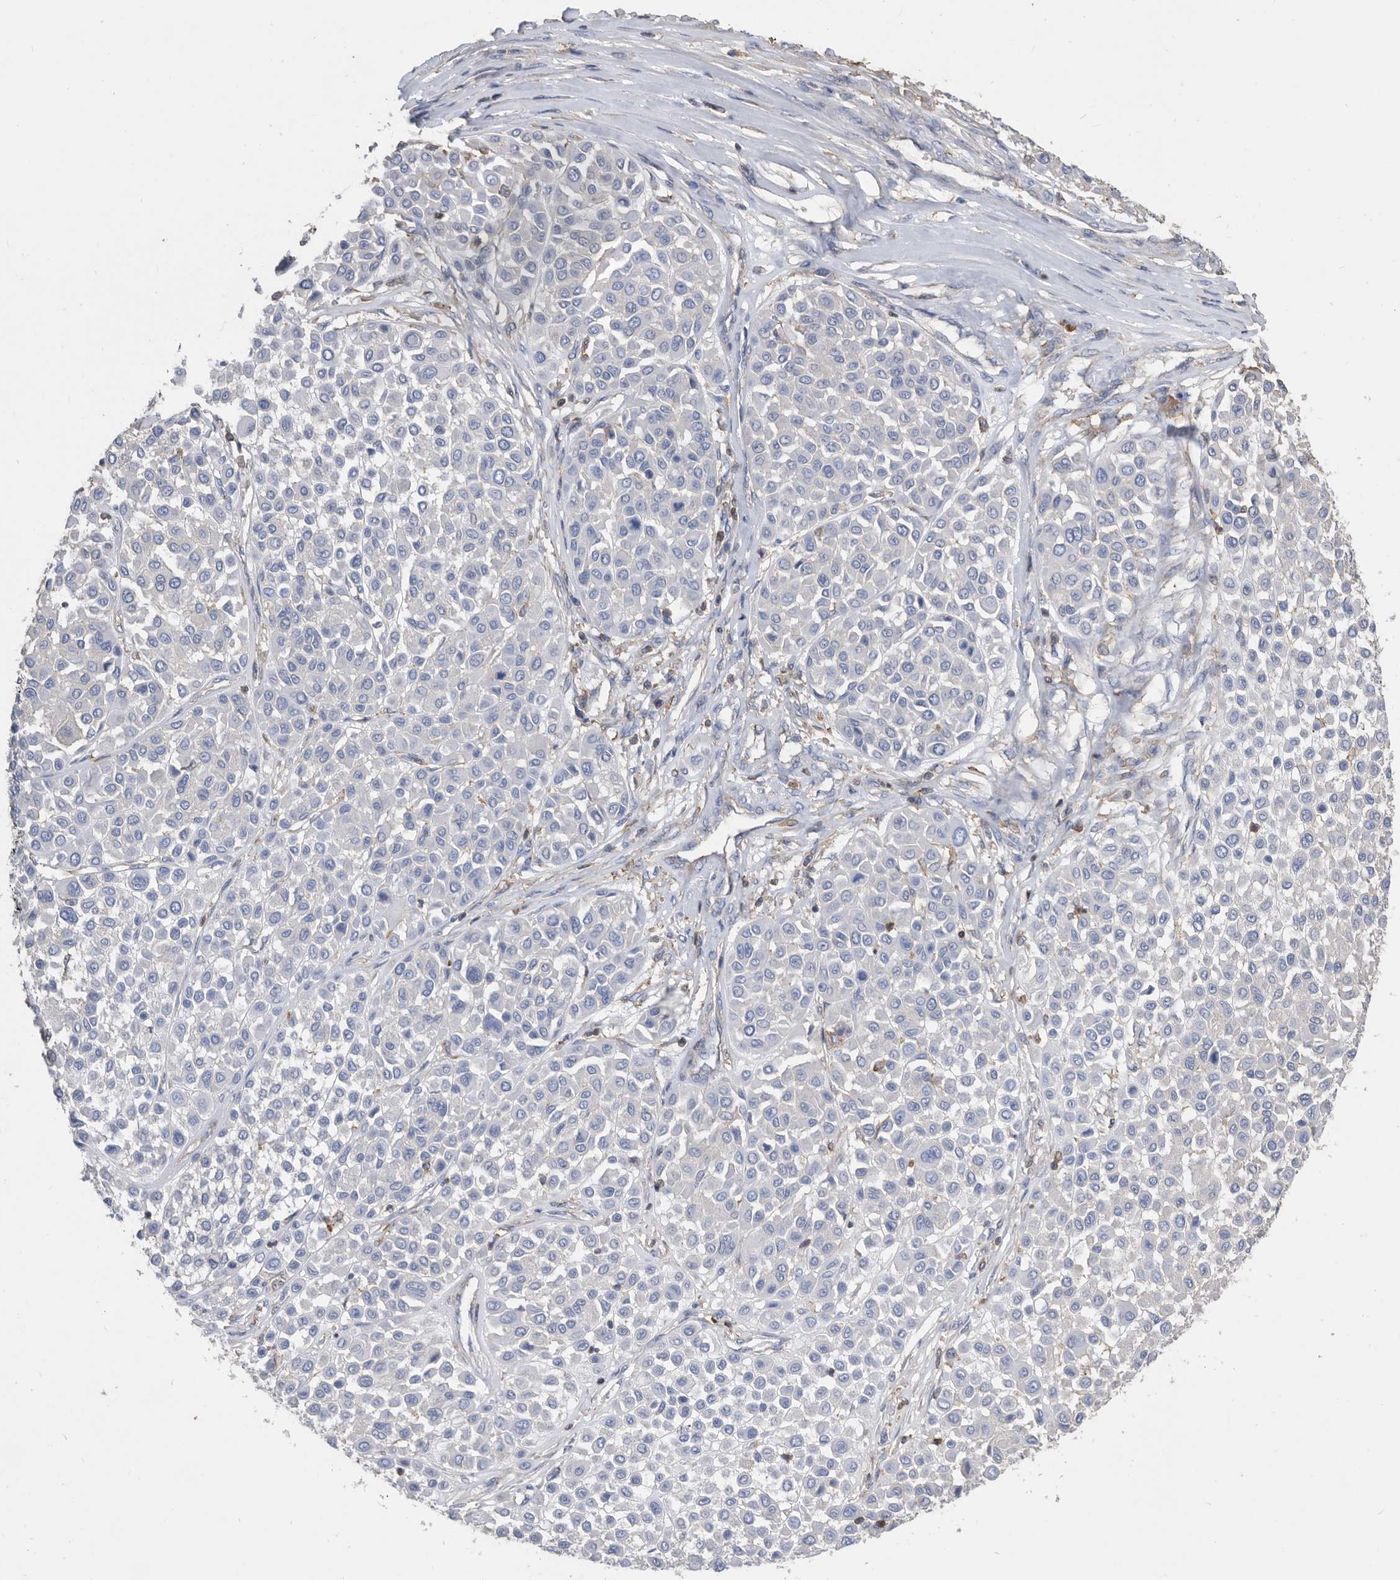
{"staining": {"intensity": "negative", "quantity": "none", "location": "none"}, "tissue": "melanoma", "cell_type": "Tumor cells", "image_type": "cancer", "snomed": [{"axis": "morphology", "description": "Malignant melanoma, Metastatic site"}, {"axis": "topography", "description": "Soft tissue"}], "caption": "An image of malignant melanoma (metastatic site) stained for a protein exhibits no brown staining in tumor cells.", "gene": "MS4A4A", "patient": {"sex": "male", "age": 41}}